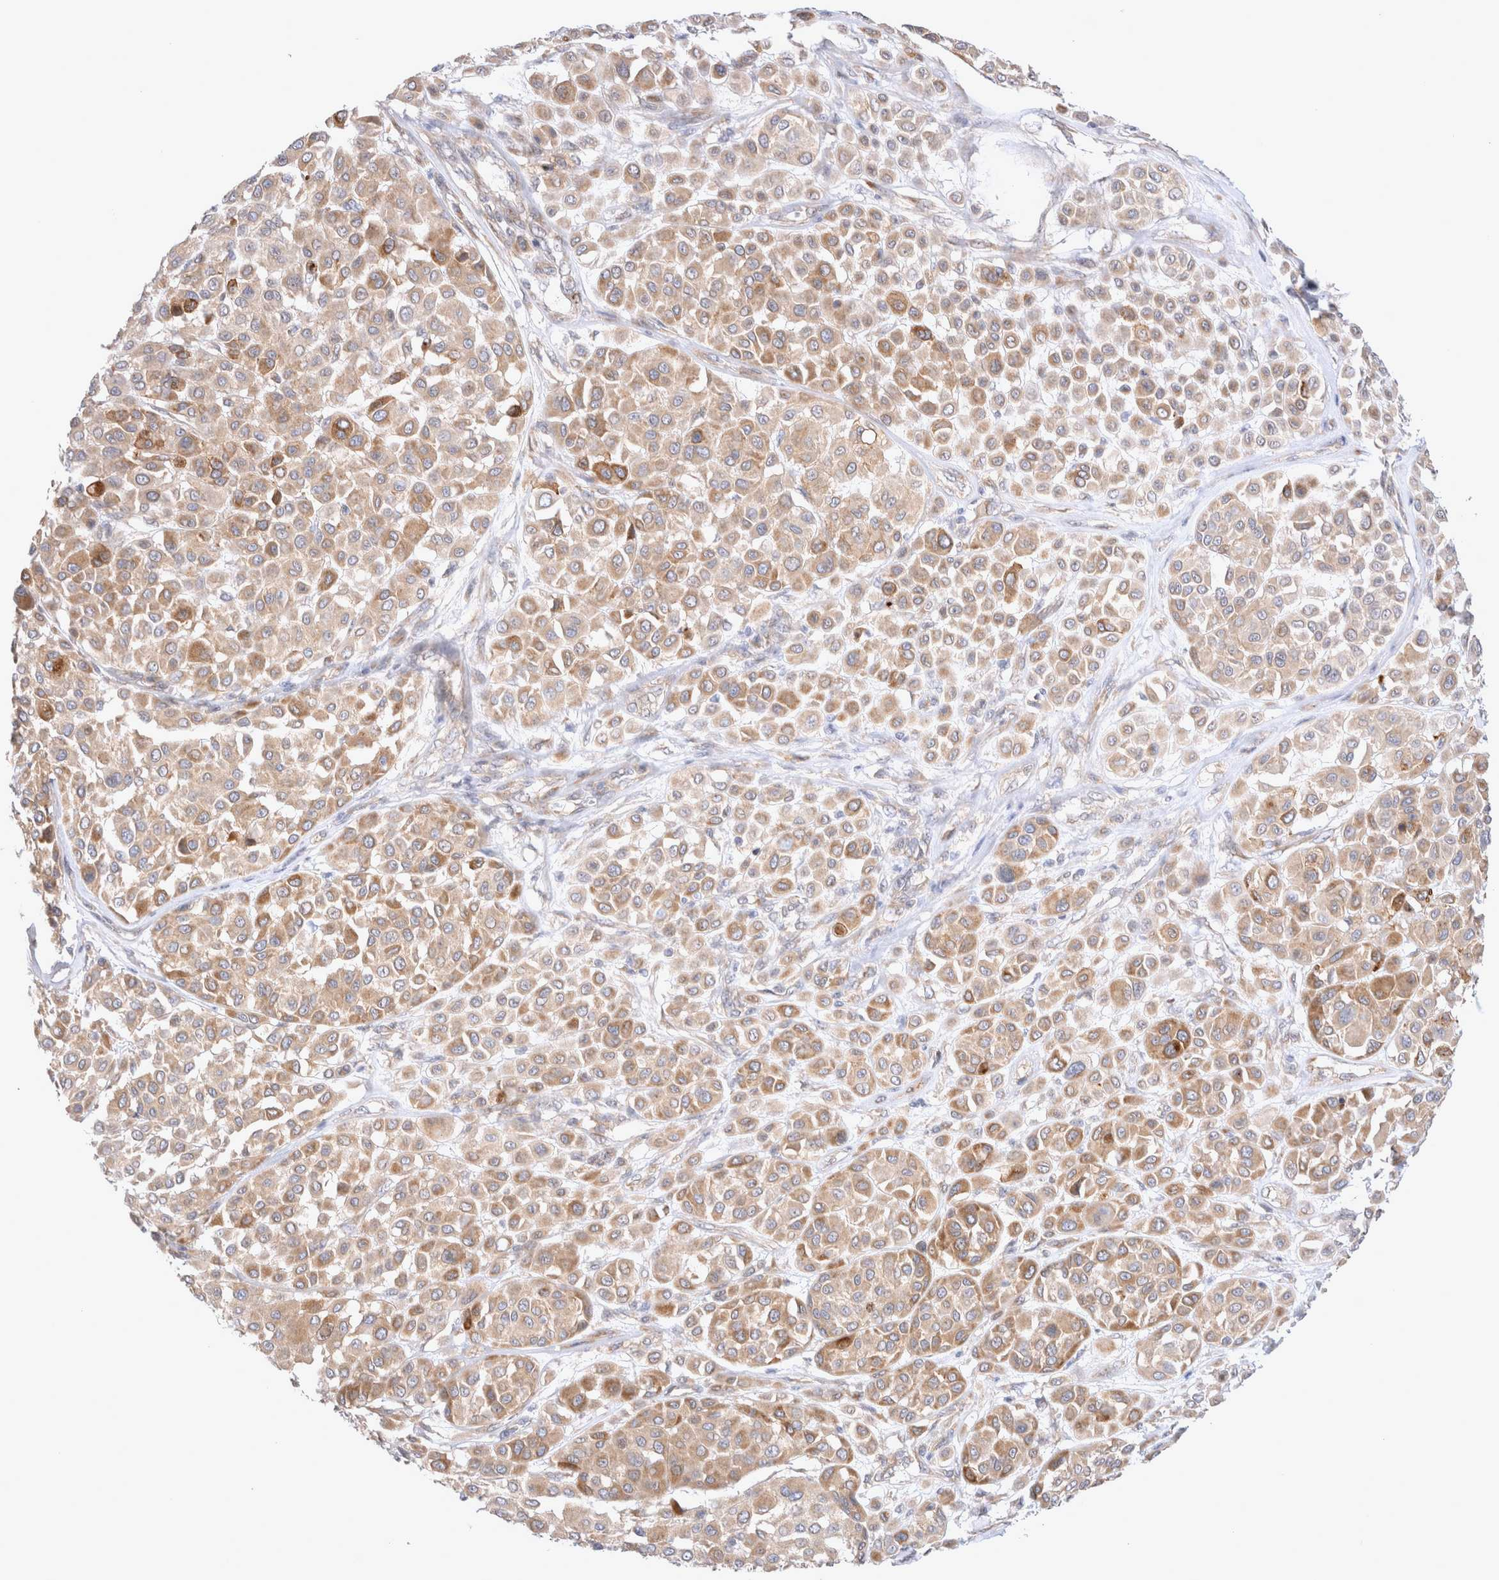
{"staining": {"intensity": "moderate", "quantity": ">75%", "location": "cytoplasmic/membranous"}, "tissue": "melanoma", "cell_type": "Tumor cells", "image_type": "cancer", "snomed": [{"axis": "morphology", "description": "Malignant melanoma, Metastatic site"}, {"axis": "topography", "description": "Soft tissue"}], "caption": "Immunohistochemical staining of malignant melanoma (metastatic site) demonstrates medium levels of moderate cytoplasmic/membranous protein staining in approximately >75% of tumor cells.", "gene": "NPC1", "patient": {"sex": "male", "age": 41}}